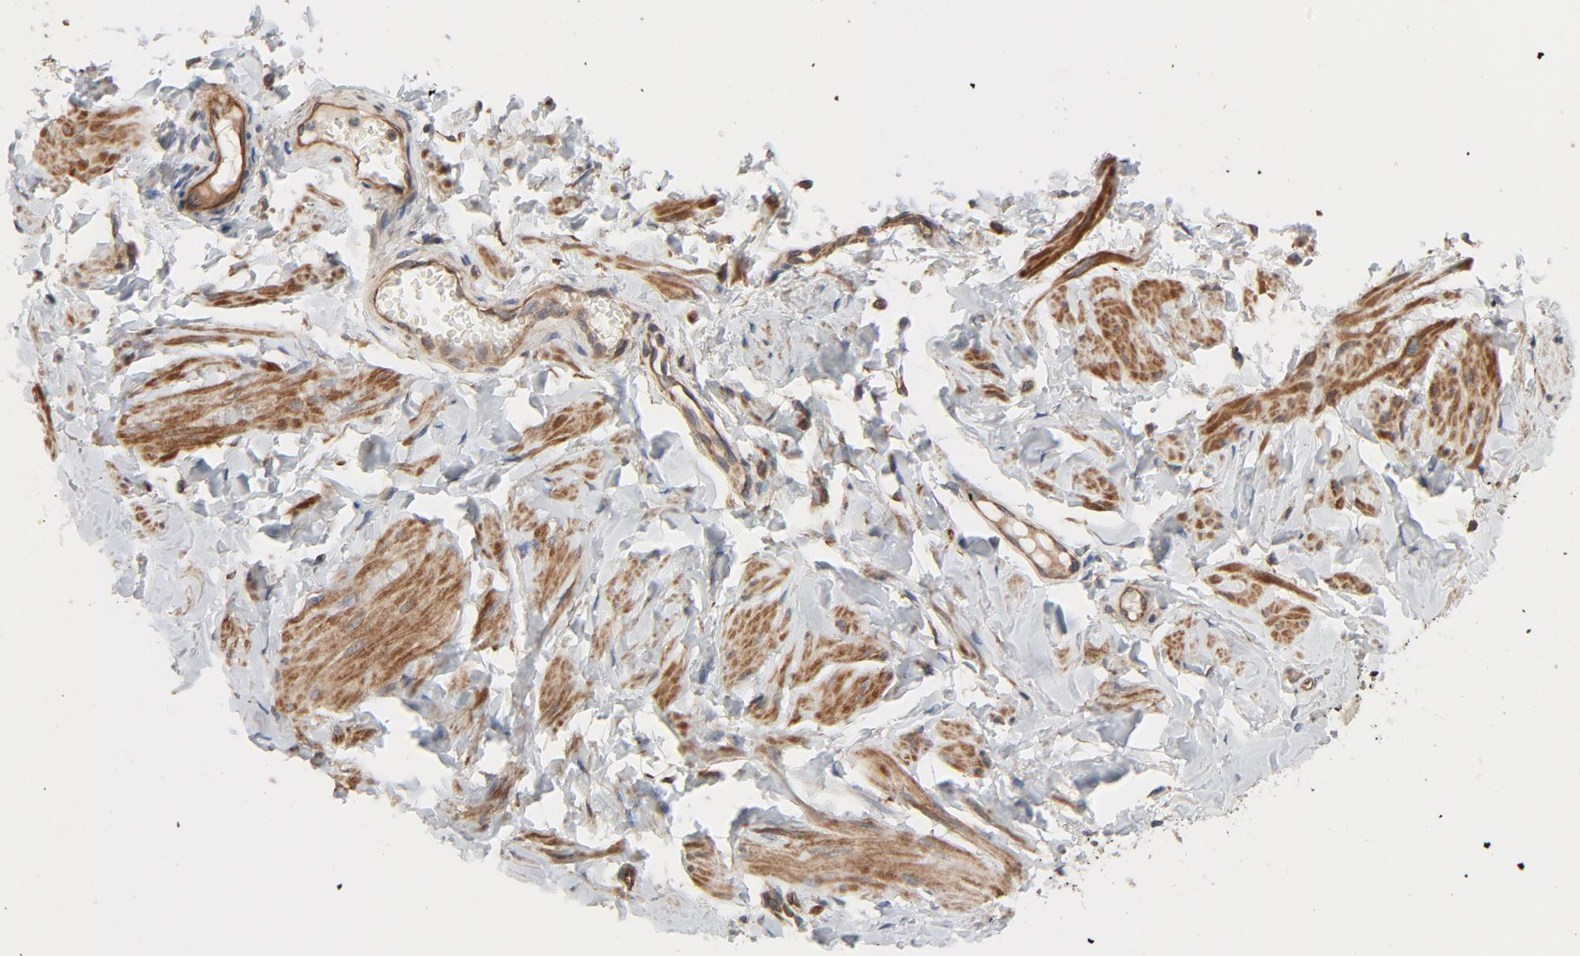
{"staining": {"intensity": "weak", "quantity": "<25%", "location": "cytoplasmic/membranous"}, "tissue": "vagina", "cell_type": "Squamous epithelial cells", "image_type": "normal", "snomed": [{"axis": "morphology", "description": "Normal tissue, NOS"}, {"axis": "topography", "description": "Vagina"}], "caption": "Immunohistochemistry (IHC) histopathology image of normal human vagina stained for a protein (brown), which displays no staining in squamous epithelial cells.", "gene": "TRIOBP", "patient": {"sex": "female", "age": 55}}